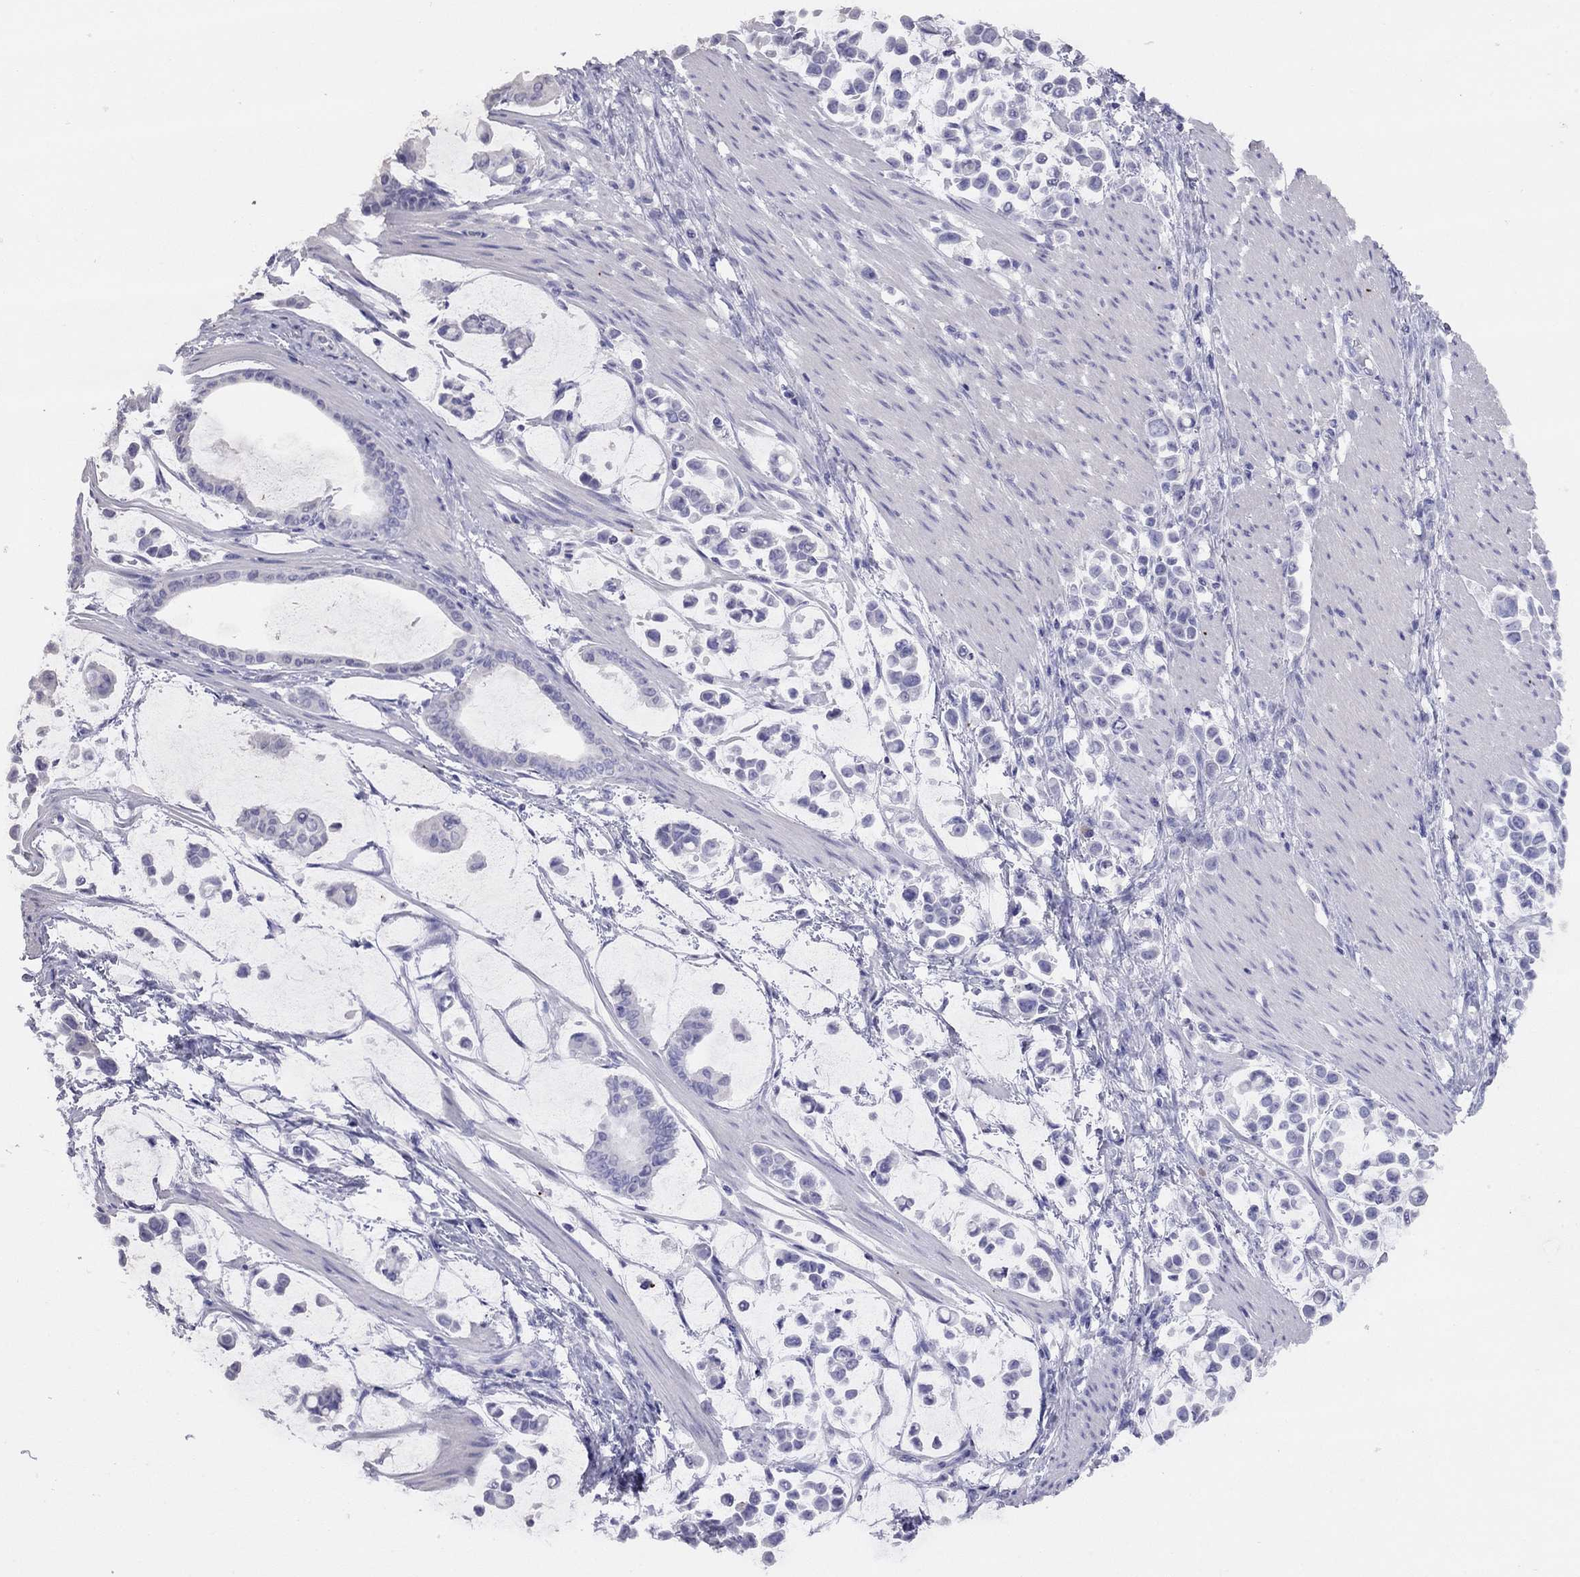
{"staining": {"intensity": "negative", "quantity": "none", "location": "none"}, "tissue": "stomach cancer", "cell_type": "Tumor cells", "image_type": "cancer", "snomed": [{"axis": "morphology", "description": "Adenocarcinoma, NOS"}, {"axis": "topography", "description": "Stomach"}], "caption": "Tumor cells are negative for brown protein staining in stomach adenocarcinoma.", "gene": "GRIA2", "patient": {"sex": "male", "age": 82}}